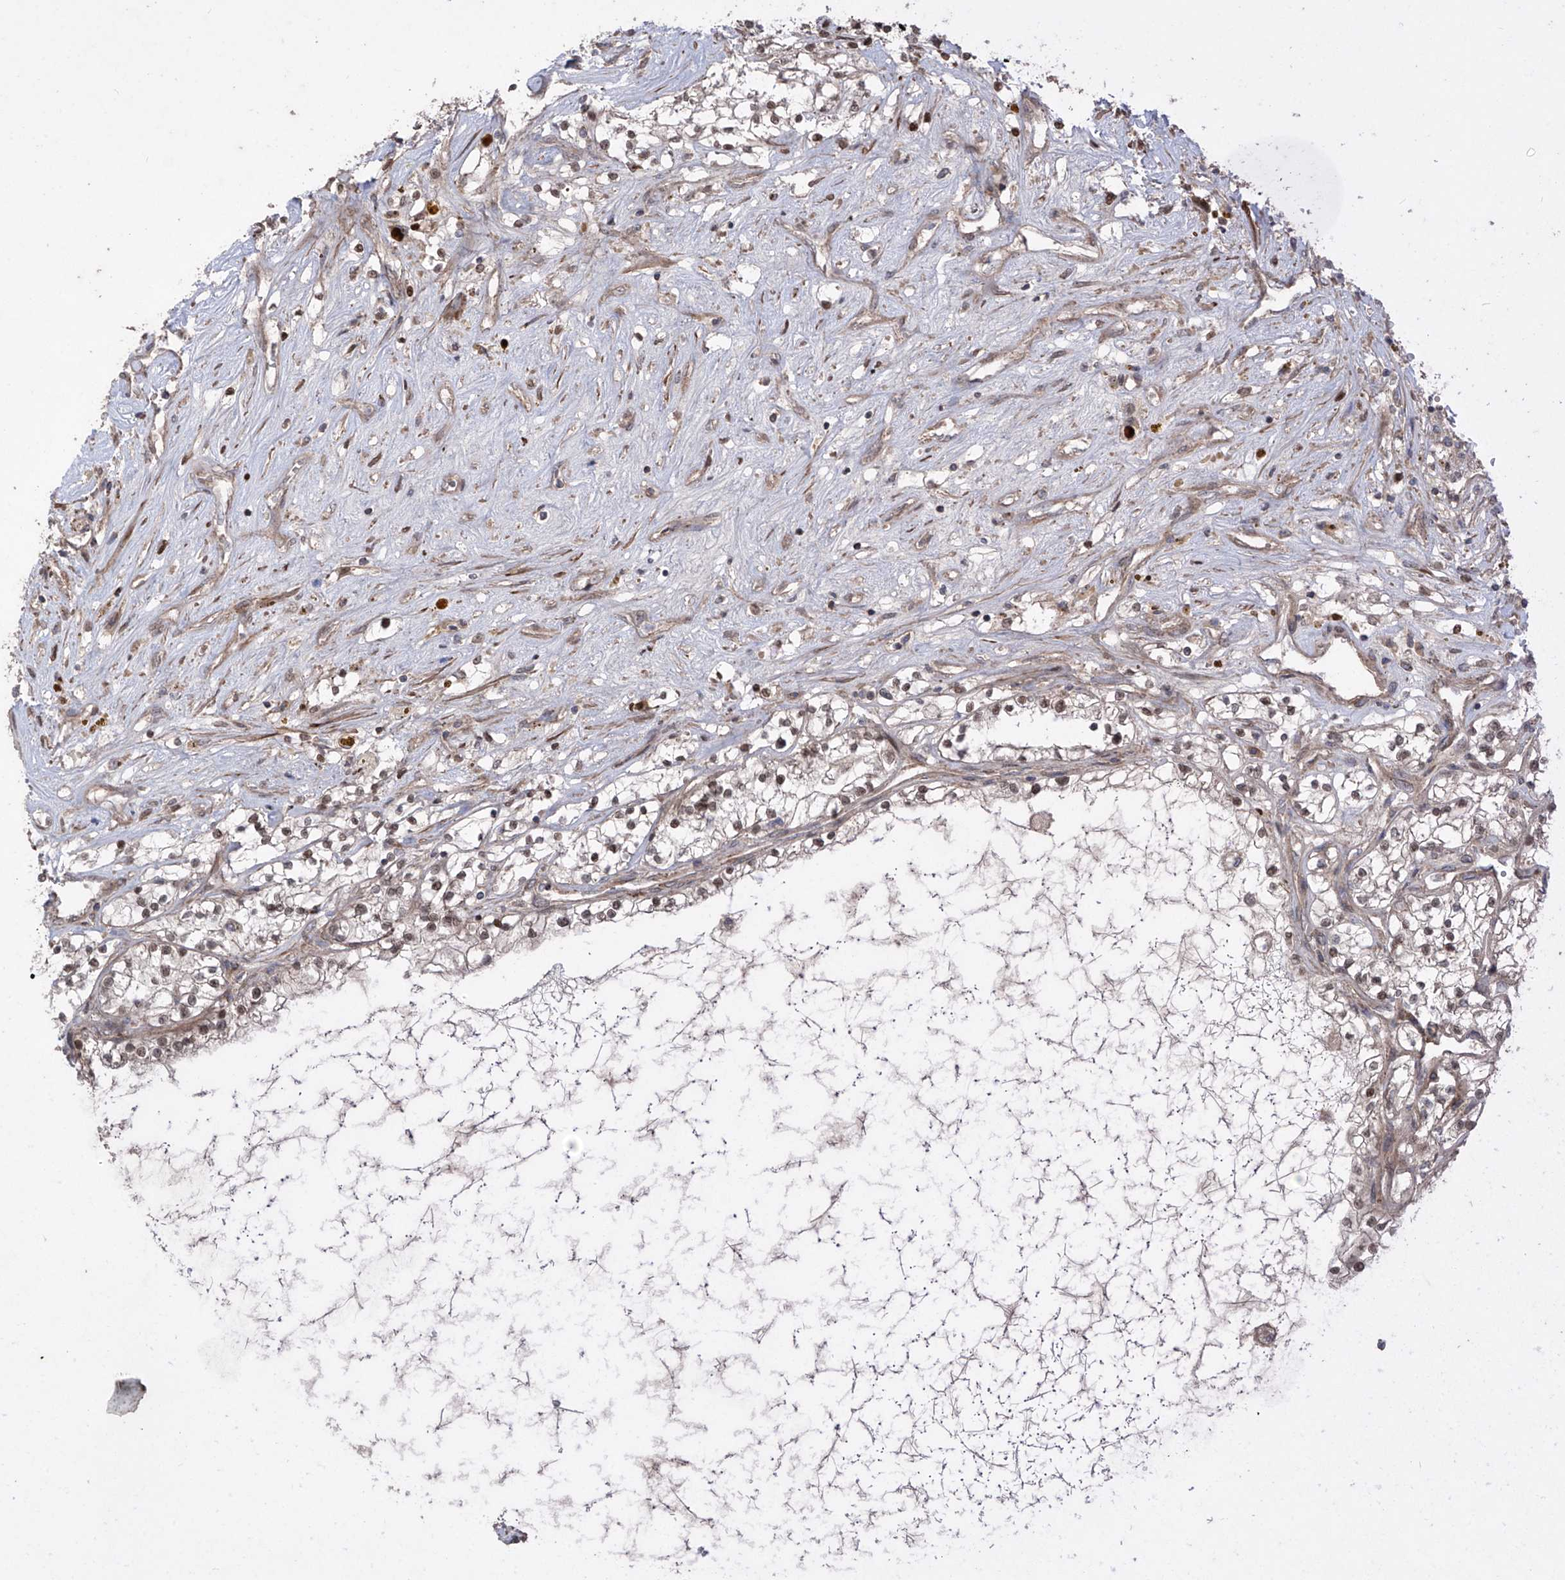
{"staining": {"intensity": "moderate", "quantity": "25%-75%", "location": "nuclear"}, "tissue": "renal cancer", "cell_type": "Tumor cells", "image_type": "cancer", "snomed": [{"axis": "morphology", "description": "Normal tissue, NOS"}, {"axis": "morphology", "description": "Adenocarcinoma, NOS"}, {"axis": "topography", "description": "Kidney"}], "caption": "Renal adenocarcinoma stained with a protein marker demonstrates moderate staining in tumor cells.", "gene": "LRRC74A", "patient": {"sex": "male", "age": 68}}